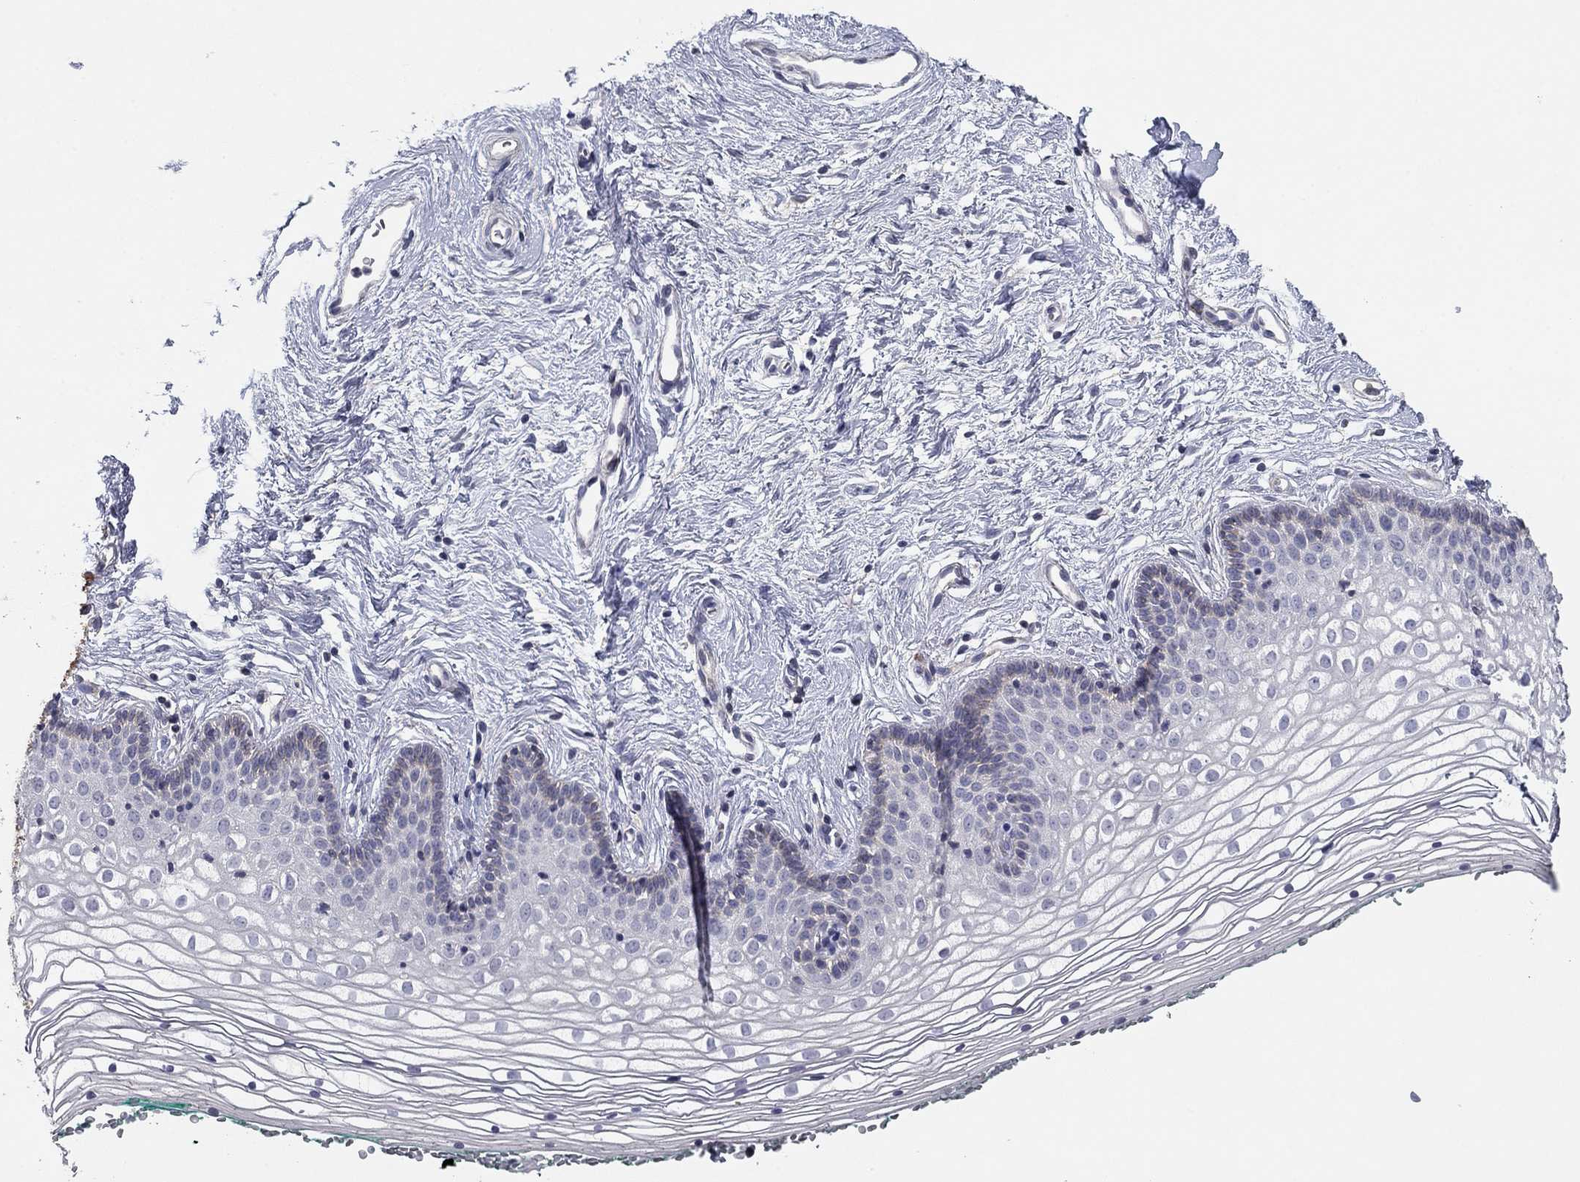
{"staining": {"intensity": "negative", "quantity": "none", "location": "none"}, "tissue": "vagina", "cell_type": "Squamous epithelial cells", "image_type": "normal", "snomed": [{"axis": "morphology", "description": "Normal tissue, NOS"}, {"axis": "topography", "description": "Vagina"}], "caption": "Squamous epithelial cells are negative for brown protein staining in unremarkable vagina. The staining was performed using DAB (3,3'-diaminobenzidine) to visualize the protein expression in brown, while the nuclei were stained in blue with hematoxylin (Magnification: 20x).", "gene": "SEPTIN3", "patient": {"sex": "female", "age": 36}}